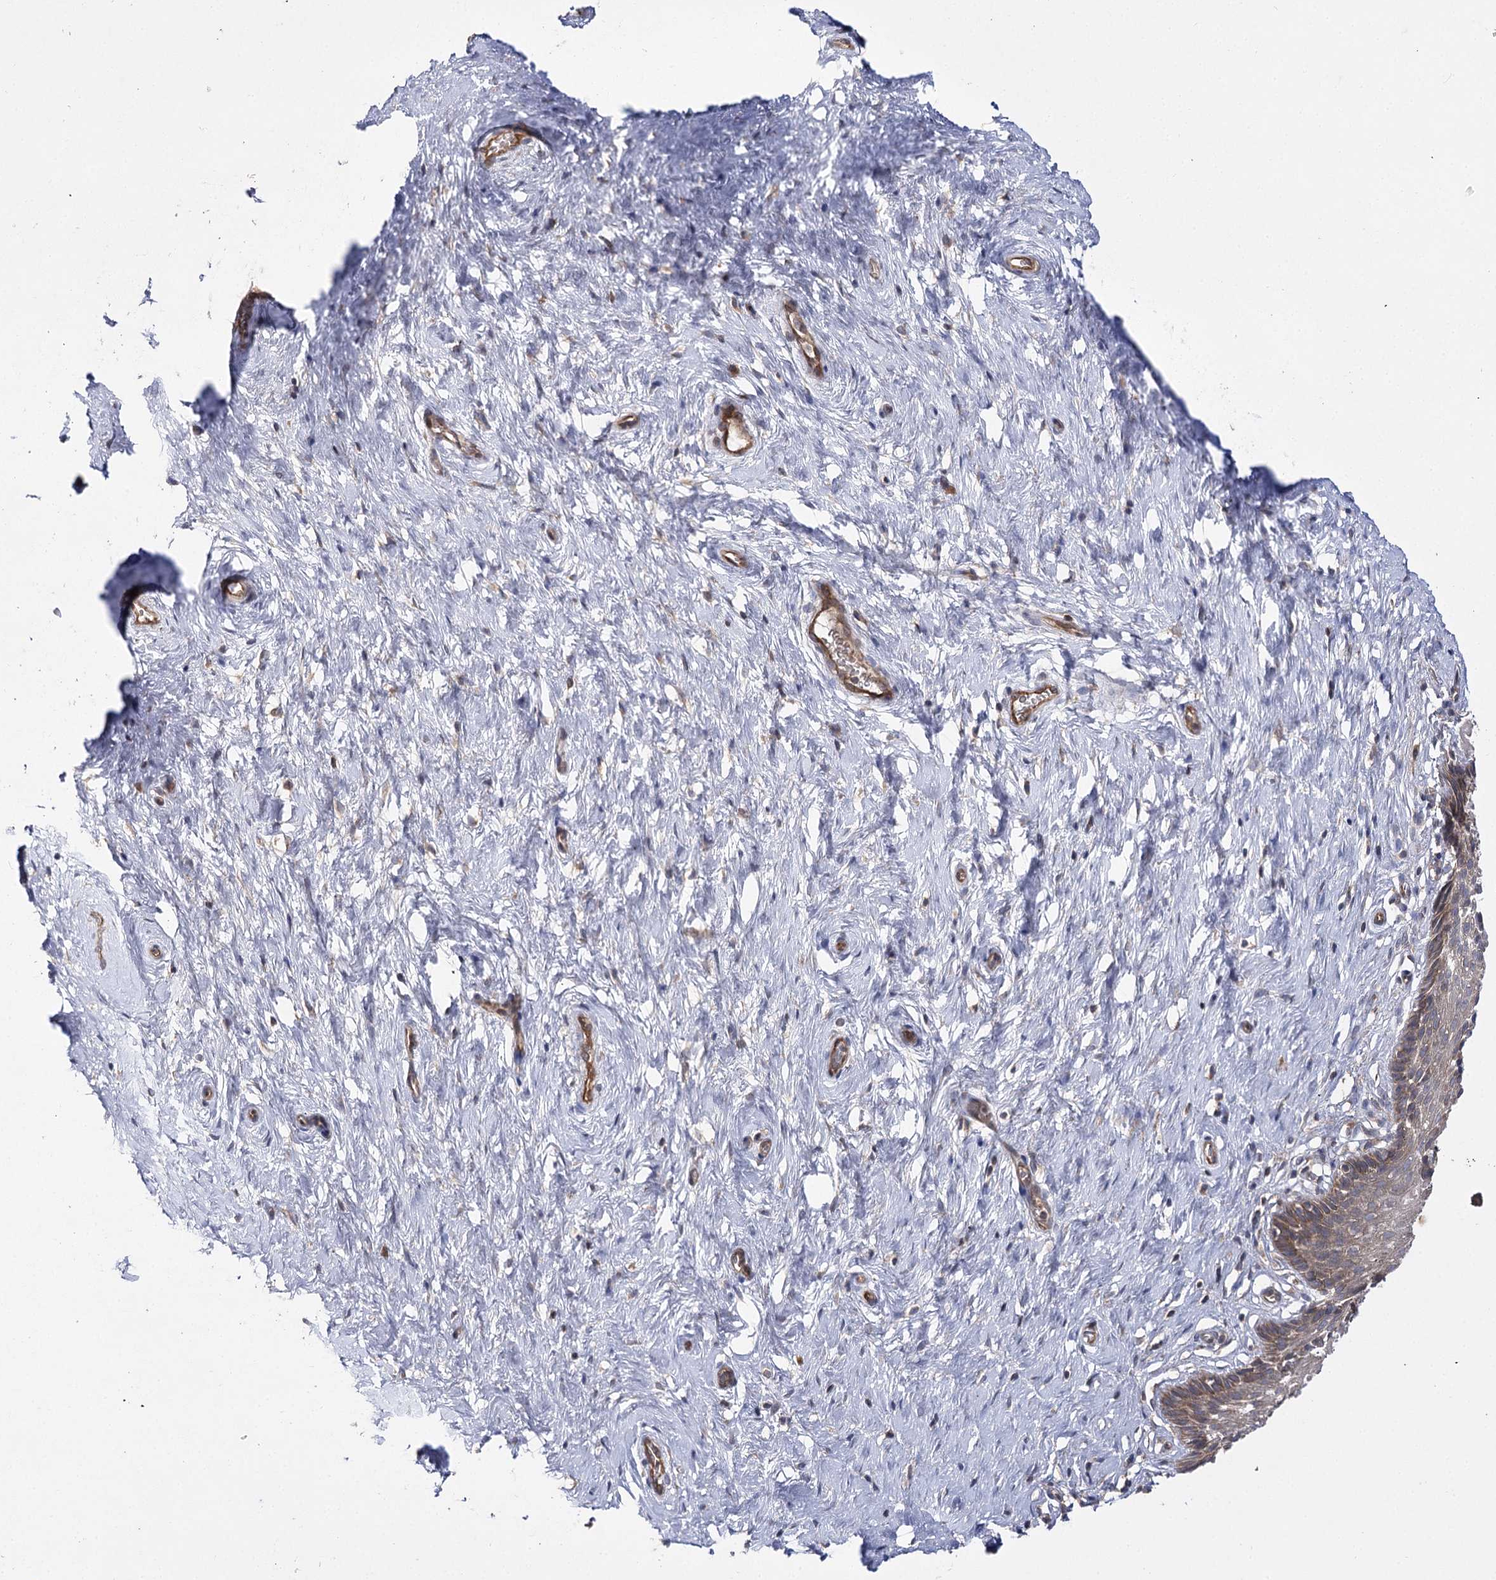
{"staining": {"intensity": "moderate", "quantity": ">75%", "location": "cytoplasmic/membranous"}, "tissue": "cervix", "cell_type": "Glandular cells", "image_type": "normal", "snomed": [{"axis": "morphology", "description": "Normal tissue, NOS"}, {"axis": "topography", "description": "Cervix"}], "caption": "DAB immunohistochemical staining of normal human cervix shows moderate cytoplasmic/membranous protein positivity in approximately >75% of glandular cells.", "gene": "BCR", "patient": {"sex": "female", "age": 33}}